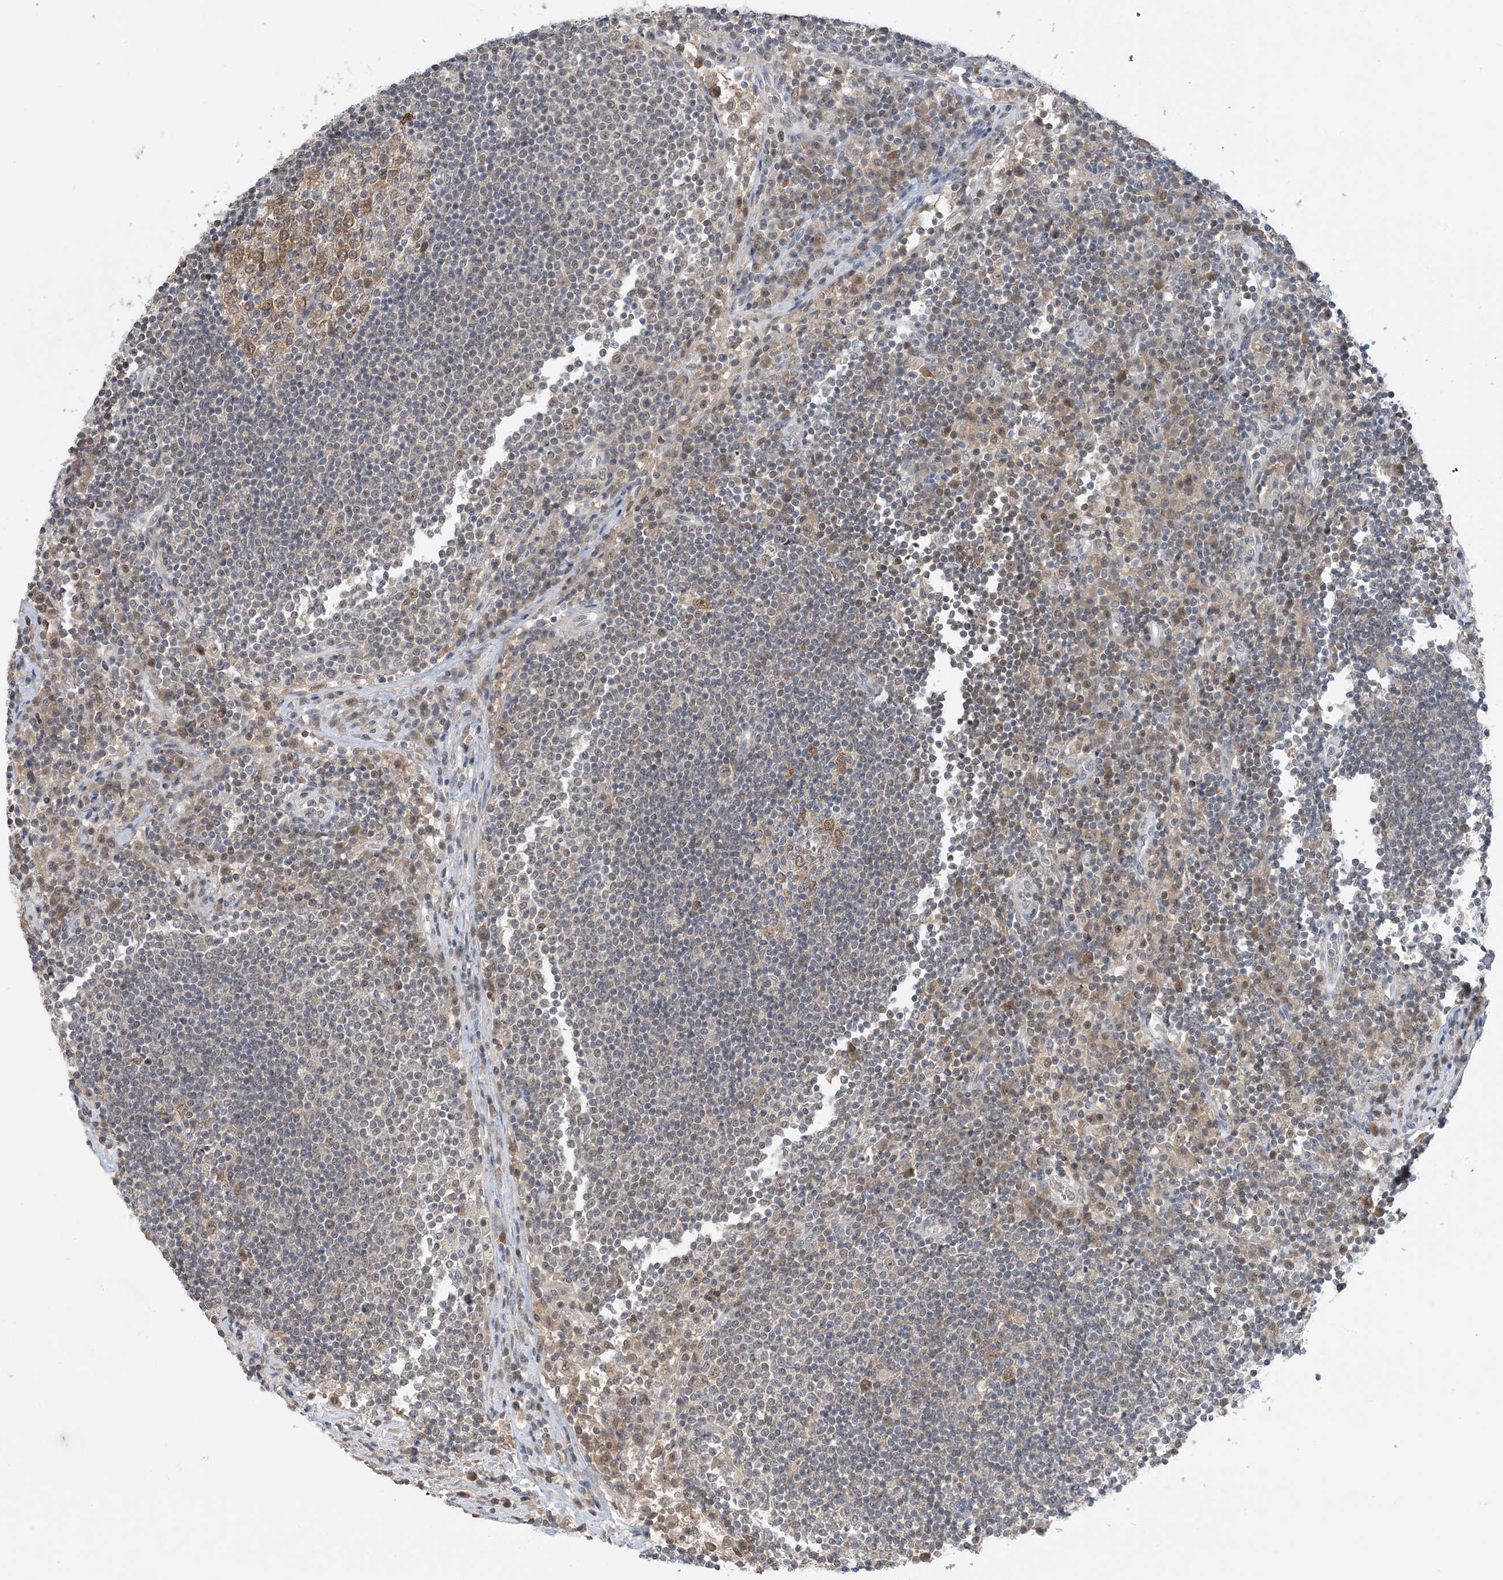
{"staining": {"intensity": "moderate", "quantity": "<25%", "location": "cytoplasmic/membranous,nuclear"}, "tissue": "lymph node", "cell_type": "Germinal center cells", "image_type": "normal", "snomed": [{"axis": "morphology", "description": "Normal tissue, NOS"}, {"axis": "topography", "description": "Lymph node"}], "caption": "Moderate cytoplasmic/membranous,nuclear protein staining is appreciated in about <25% of germinal center cells in lymph node. (IHC, brightfield microscopy, high magnification).", "gene": "UBE2E1", "patient": {"sex": "female", "age": 53}}